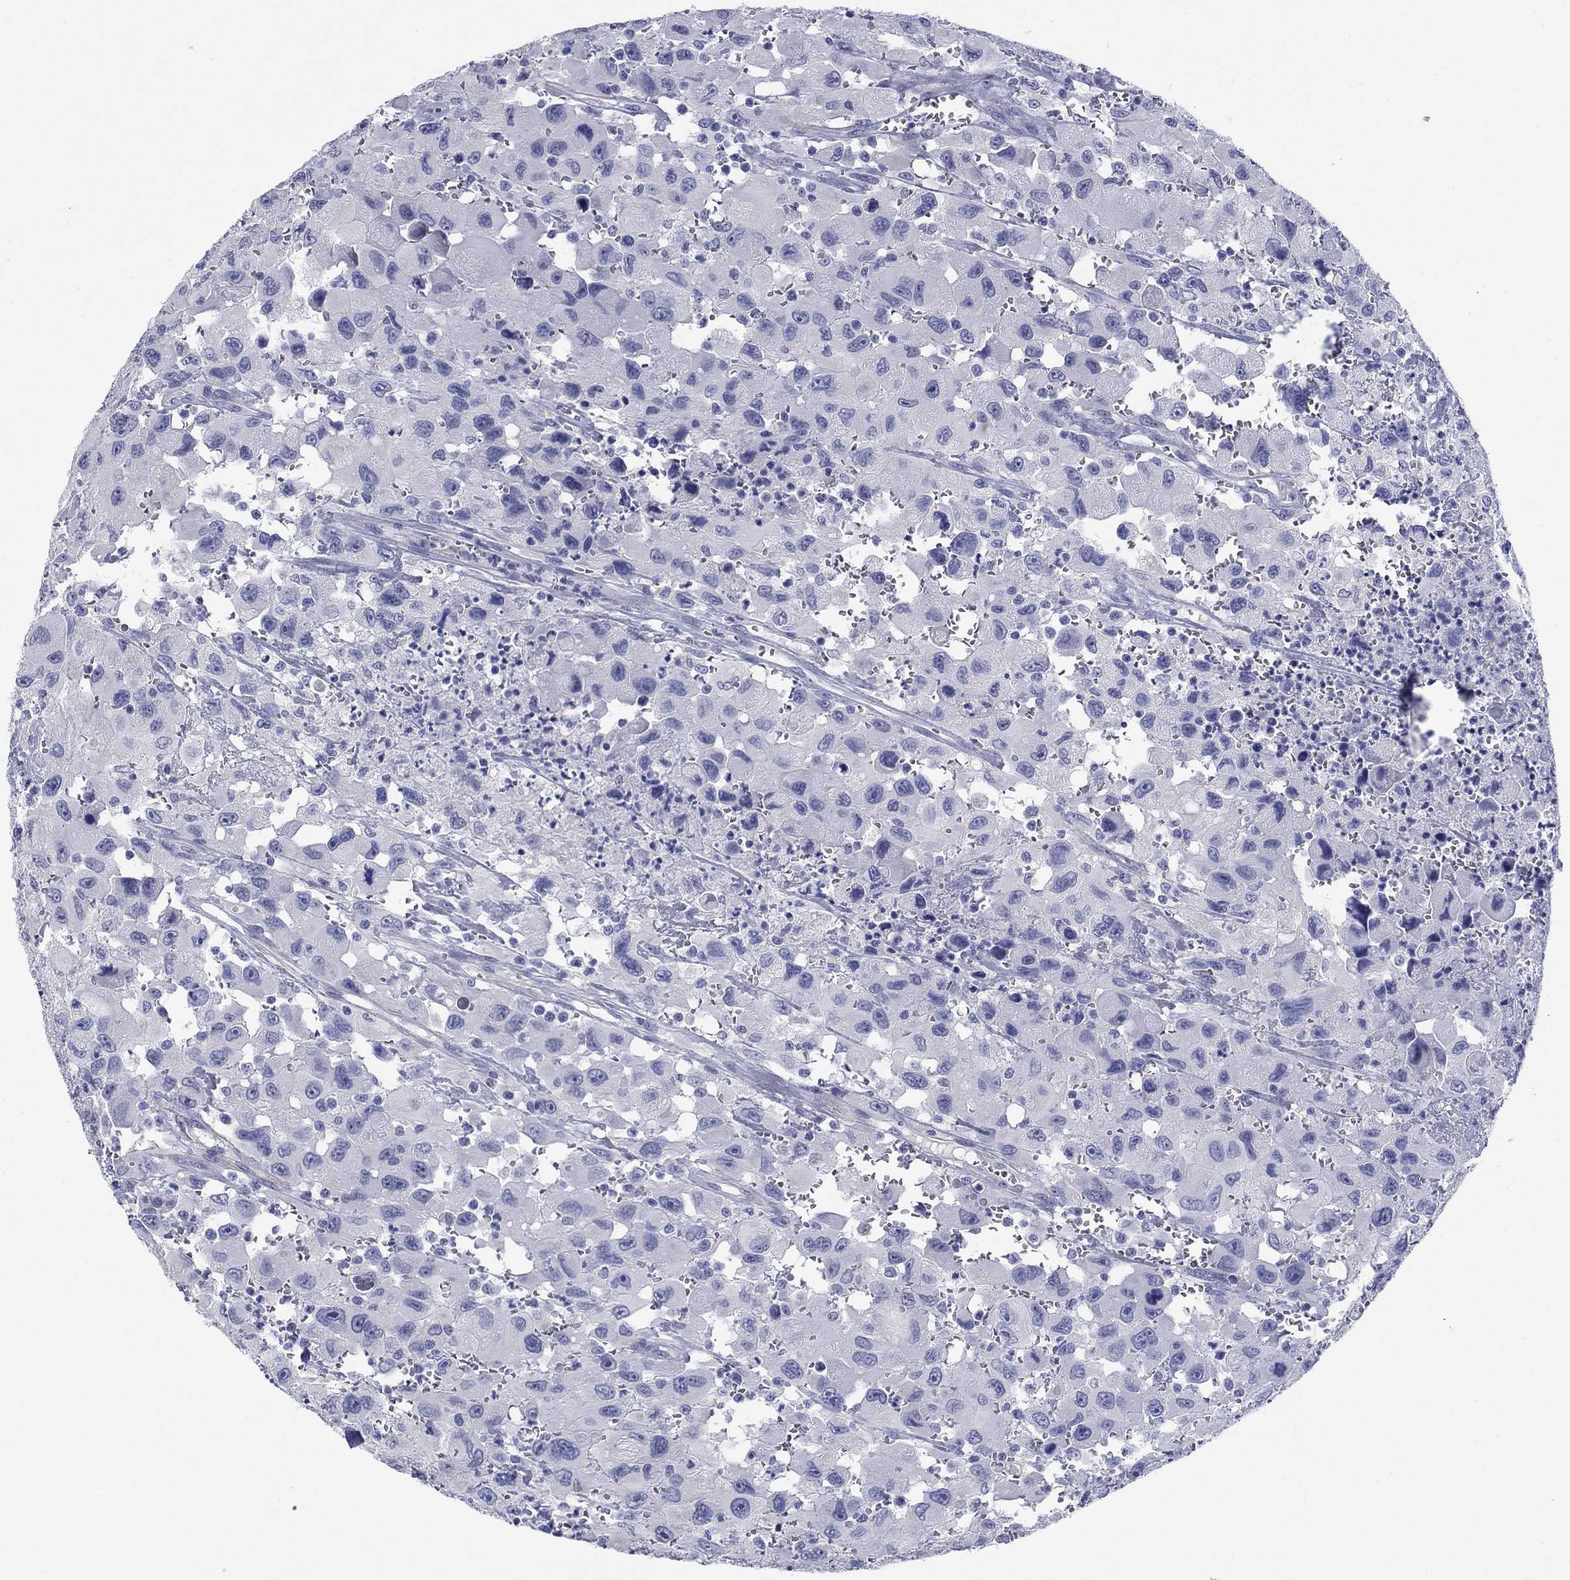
{"staining": {"intensity": "negative", "quantity": "none", "location": "none"}, "tissue": "head and neck cancer", "cell_type": "Tumor cells", "image_type": "cancer", "snomed": [{"axis": "morphology", "description": "Squamous cell carcinoma, NOS"}, {"axis": "morphology", "description": "Squamous cell carcinoma, metastatic, NOS"}, {"axis": "topography", "description": "Oral tissue"}, {"axis": "topography", "description": "Head-Neck"}], "caption": "The photomicrograph reveals no significant staining in tumor cells of squamous cell carcinoma (head and neck).", "gene": "PRKCG", "patient": {"sex": "female", "age": 85}}